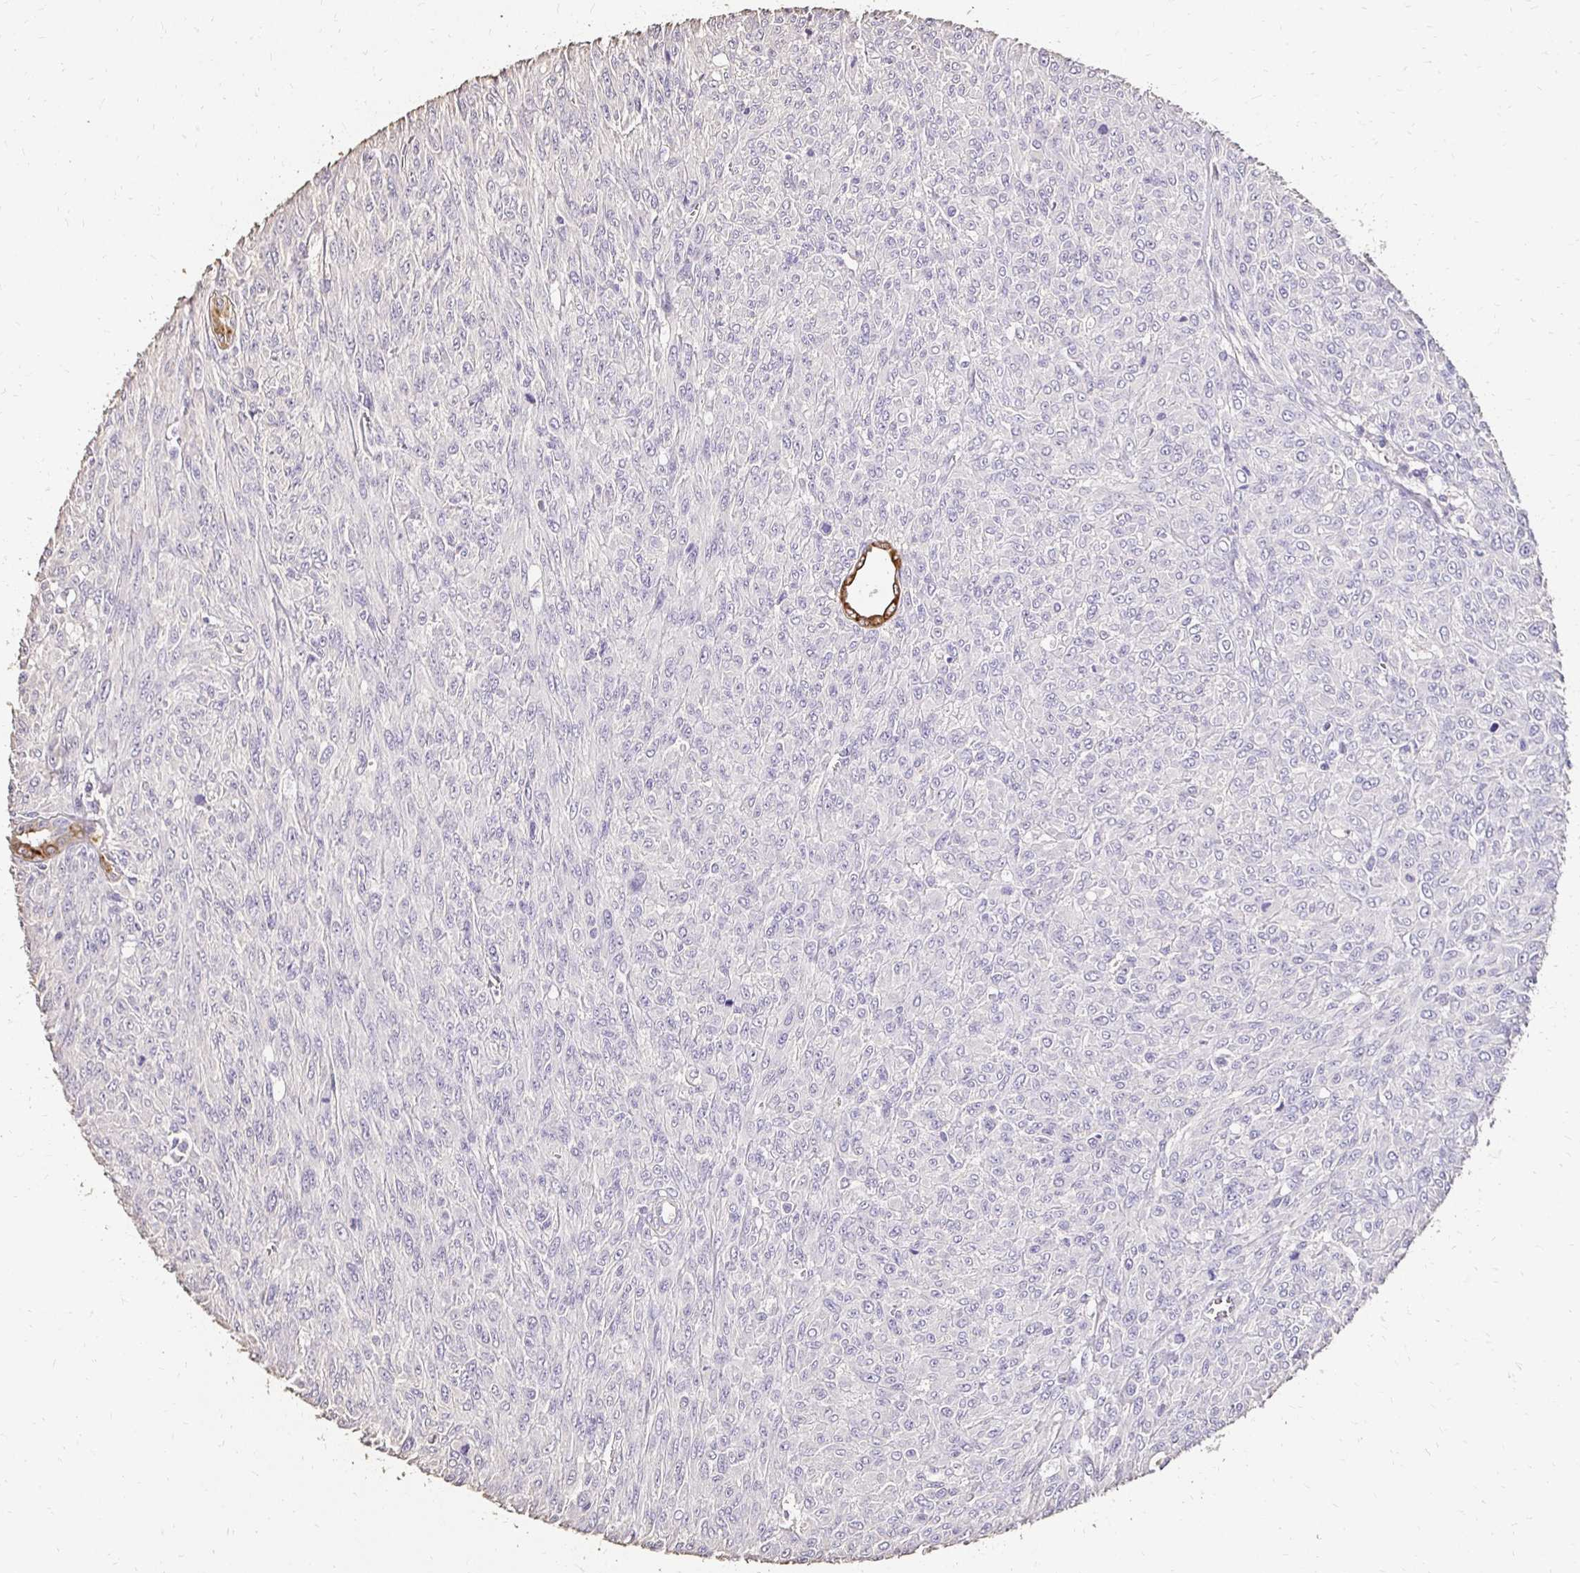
{"staining": {"intensity": "negative", "quantity": "none", "location": "none"}, "tissue": "renal cancer", "cell_type": "Tumor cells", "image_type": "cancer", "snomed": [{"axis": "morphology", "description": "Adenocarcinoma, NOS"}, {"axis": "topography", "description": "Kidney"}], "caption": "DAB immunohistochemical staining of renal adenocarcinoma shows no significant expression in tumor cells.", "gene": "UGT1A6", "patient": {"sex": "male", "age": 58}}